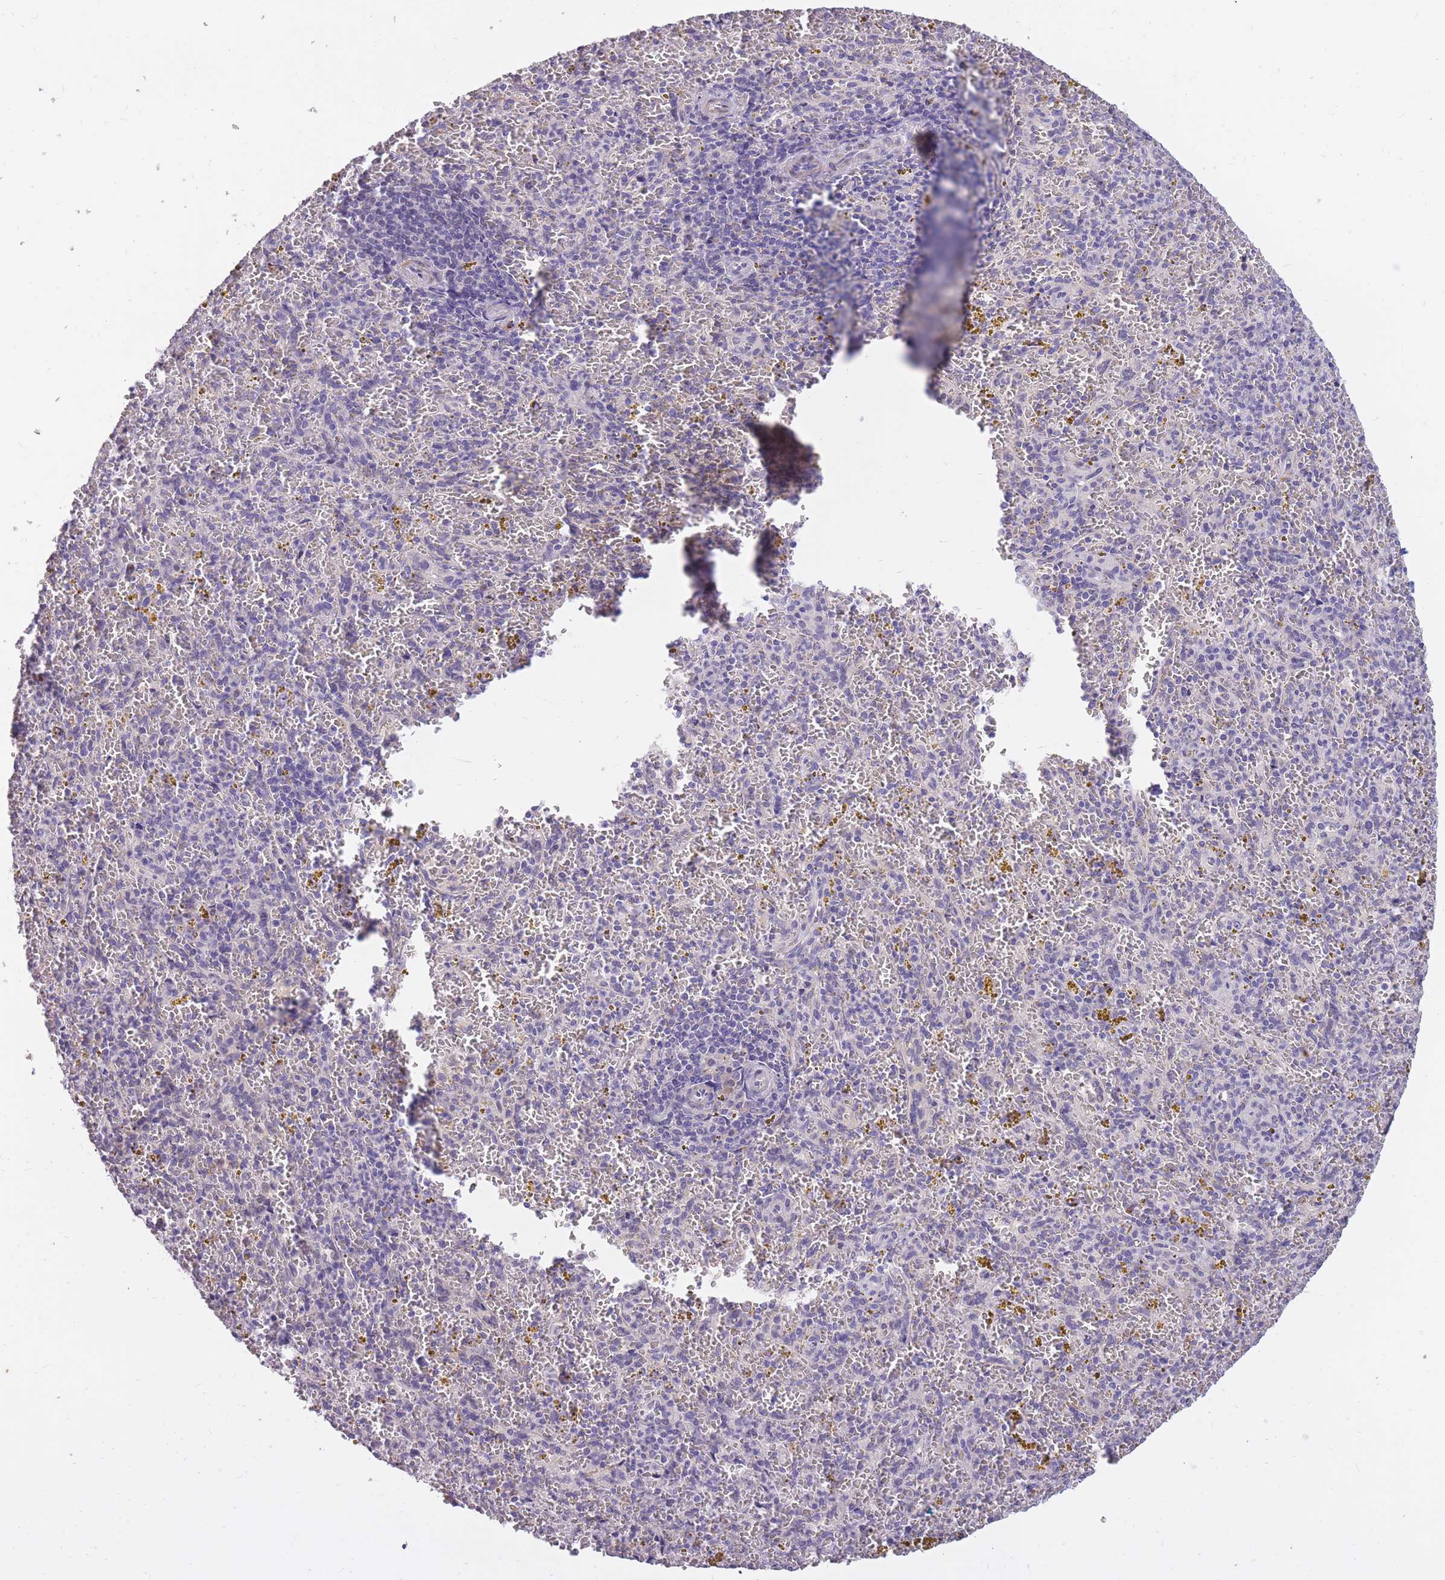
{"staining": {"intensity": "negative", "quantity": "none", "location": "none"}, "tissue": "spleen", "cell_type": "Cells in red pulp", "image_type": "normal", "snomed": [{"axis": "morphology", "description": "Normal tissue, NOS"}, {"axis": "topography", "description": "Spleen"}], "caption": "An immunohistochemistry (IHC) photomicrograph of normal spleen is shown. There is no staining in cells in red pulp of spleen. (DAB IHC with hematoxylin counter stain).", "gene": "RNF170", "patient": {"sex": "male", "age": 57}}